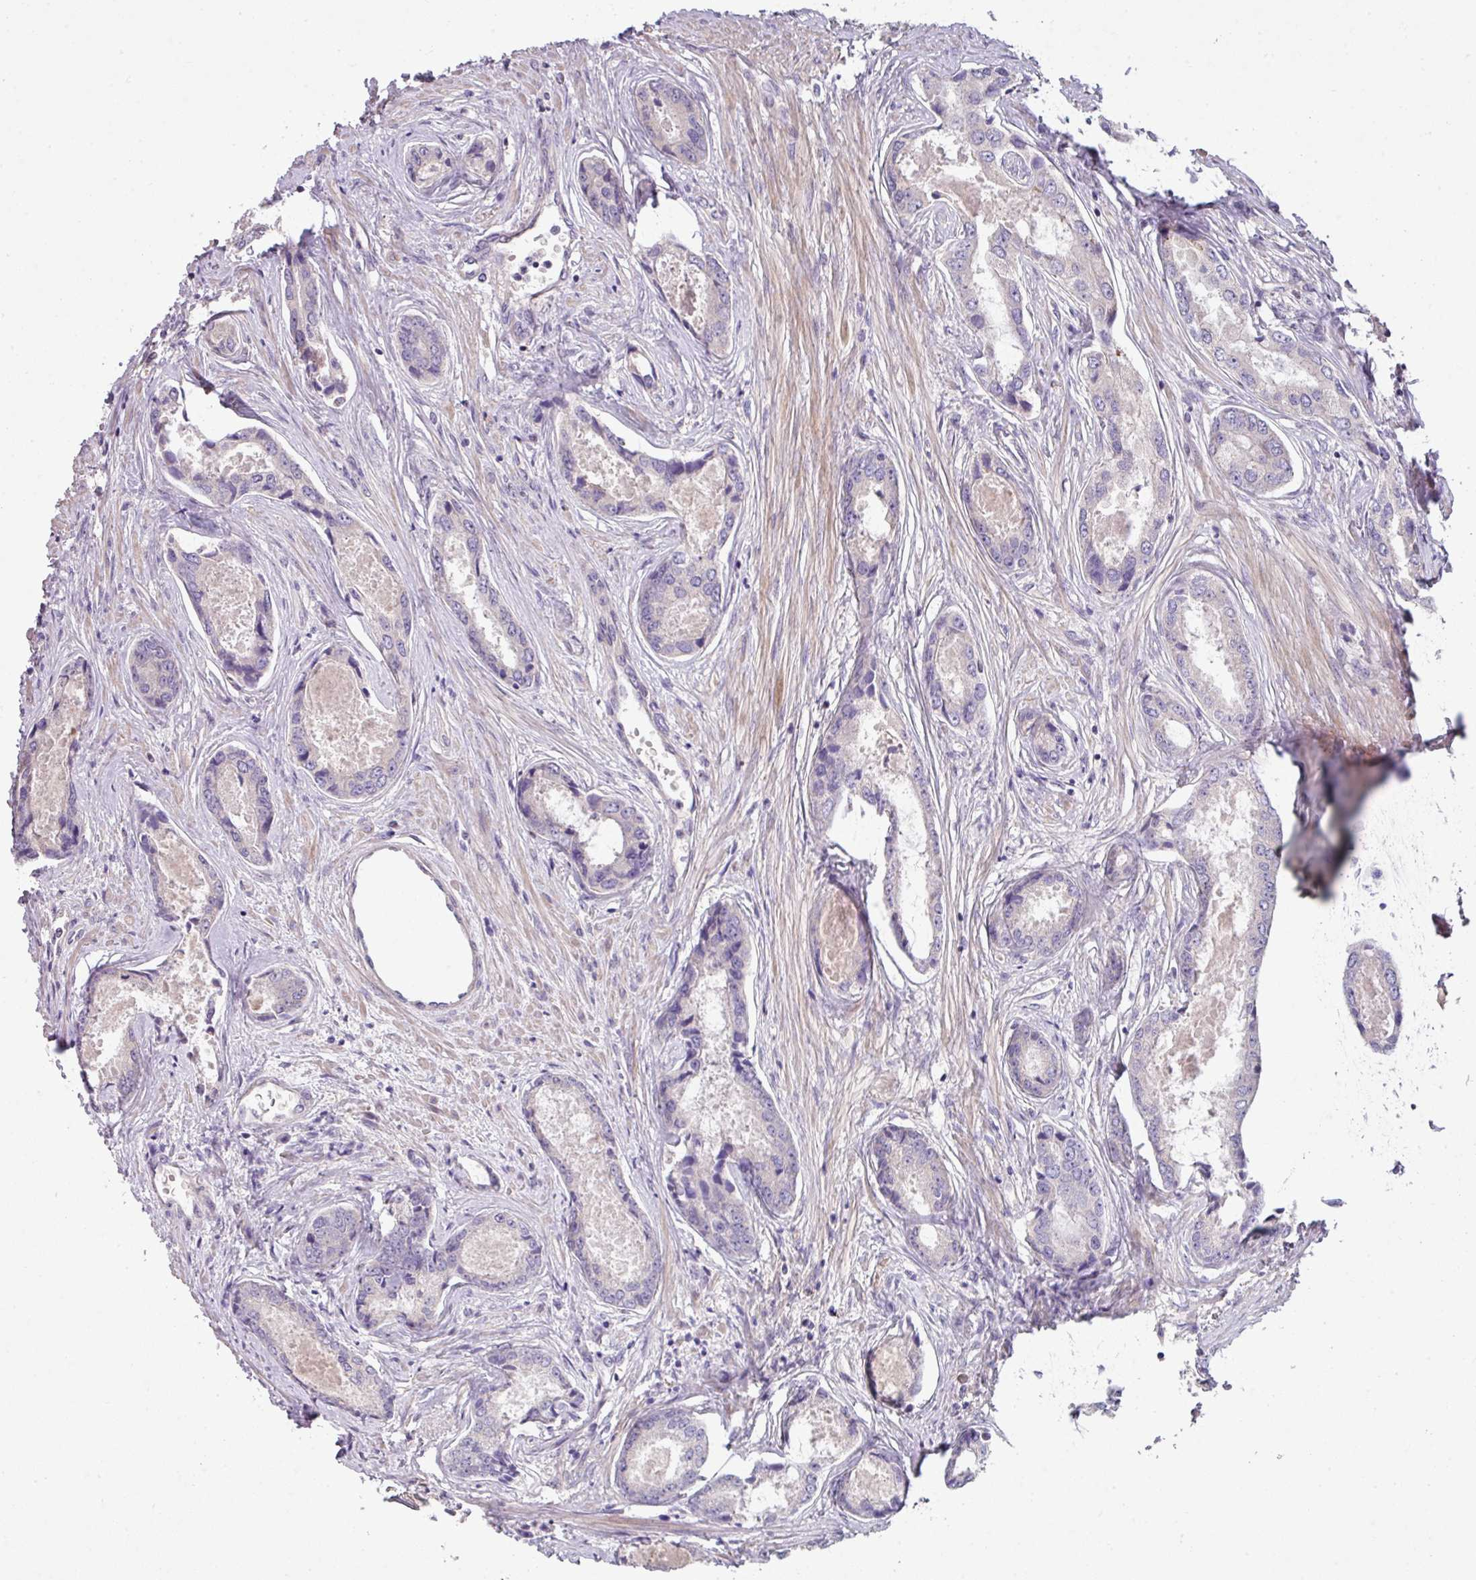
{"staining": {"intensity": "negative", "quantity": "none", "location": "none"}, "tissue": "prostate cancer", "cell_type": "Tumor cells", "image_type": "cancer", "snomed": [{"axis": "morphology", "description": "Adenocarcinoma, Low grade"}, {"axis": "topography", "description": "Prostate"}], "caption": "An image of human low-grade adenocarcinoma (prostate) is negative for staining in tumor cells.", "gene": "LRRC9", "patient": {"sex": "male", "age": 68}}